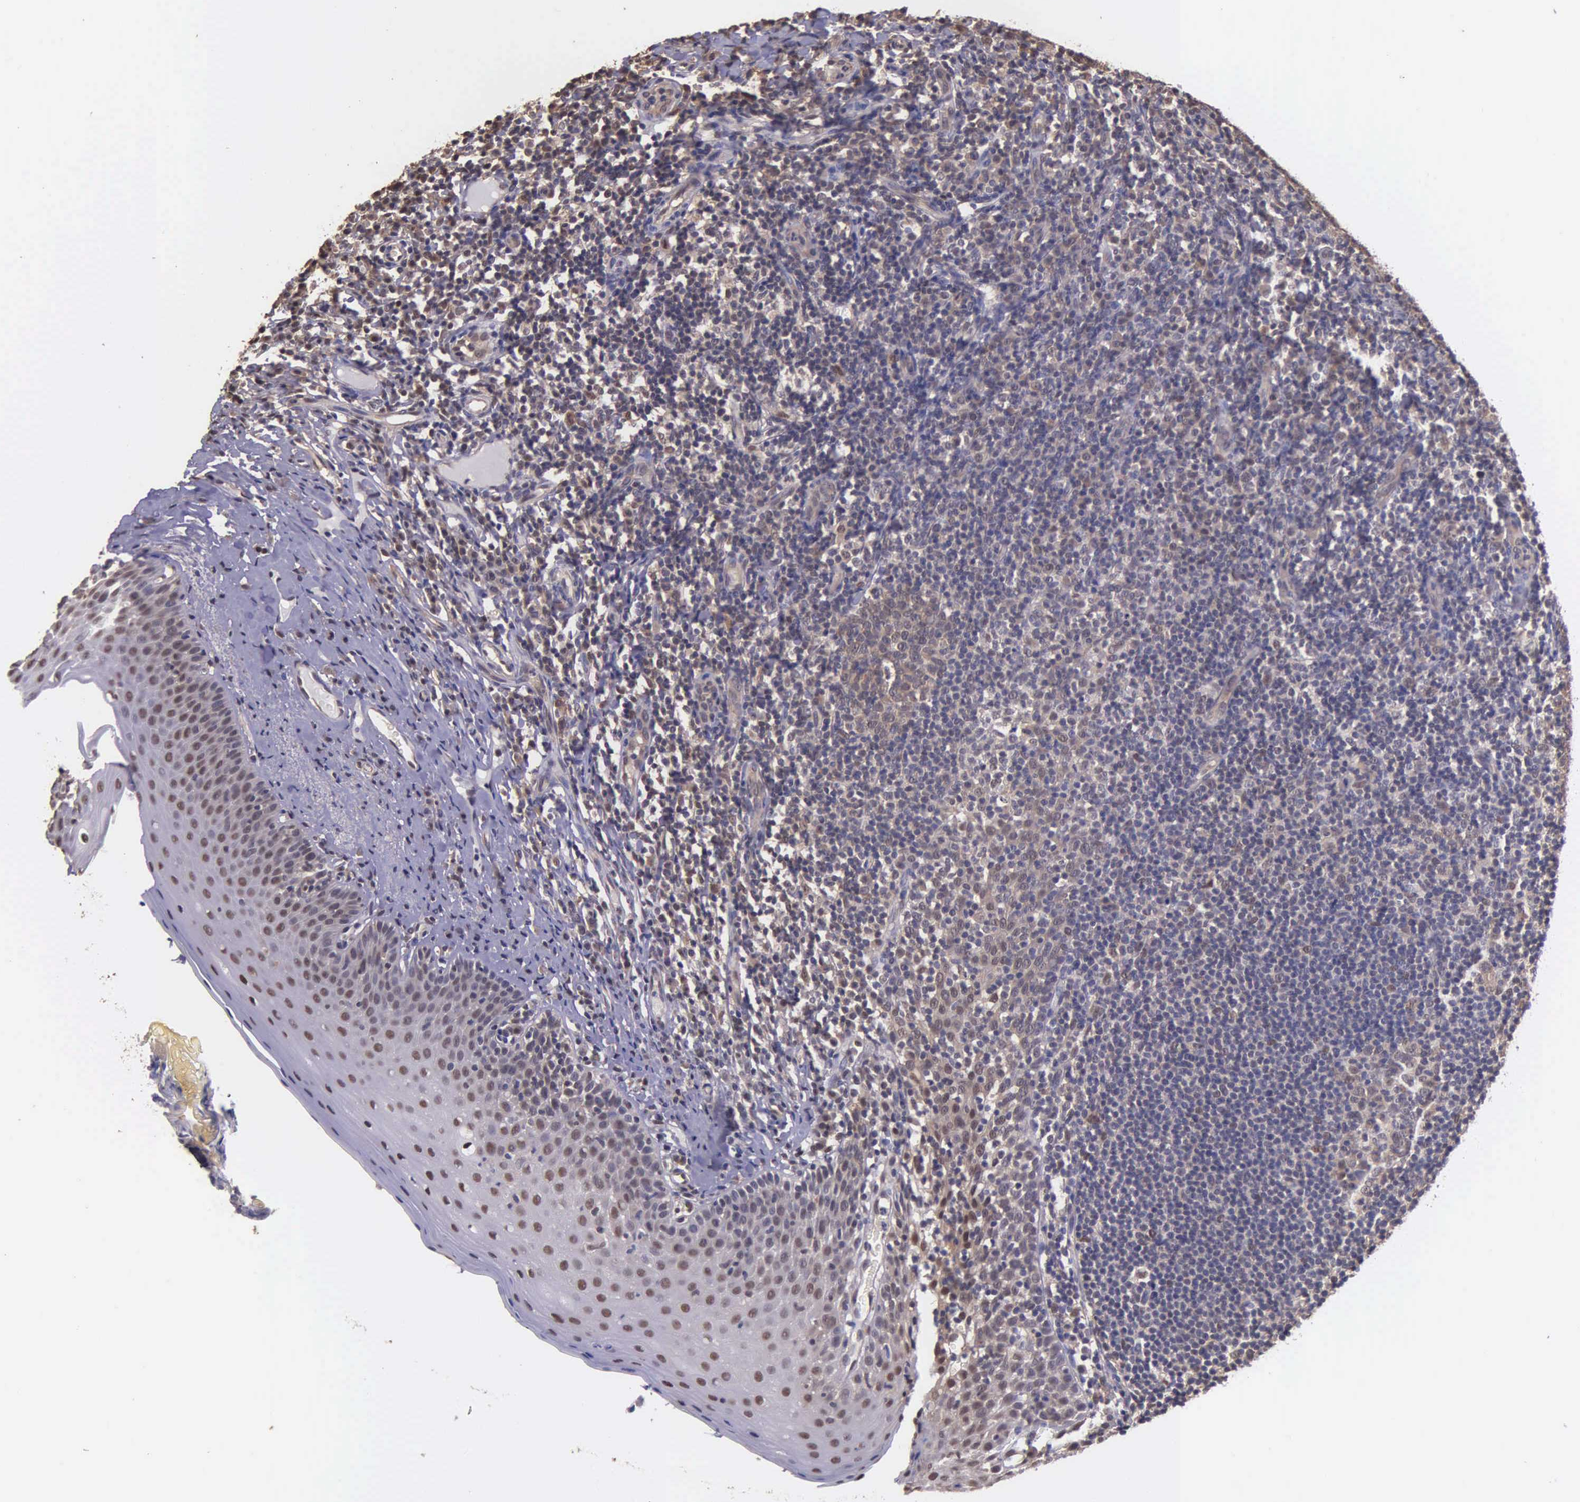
{"staining": {"intensity": "moderate", "quantity": ">75%", "location": "cytoplasmic/membranous,nuclear"}, "tissue": "tonsil", "cell_type": "Germinal center cells", "image_type": "normal", "snomed": [{"axis": "morphology", "description": "Normal tissue, NOS"}, {"axis": "topography", "description": "Tonsil"}], "caption": "Protein staining displays moderate cytoplasmic/membranous,nuclear staining in approximately >75% of germinal center cells in unremarkable tonsil.", "gene": "PSMC1", "patient": {"sex": "male", "age": 6}}